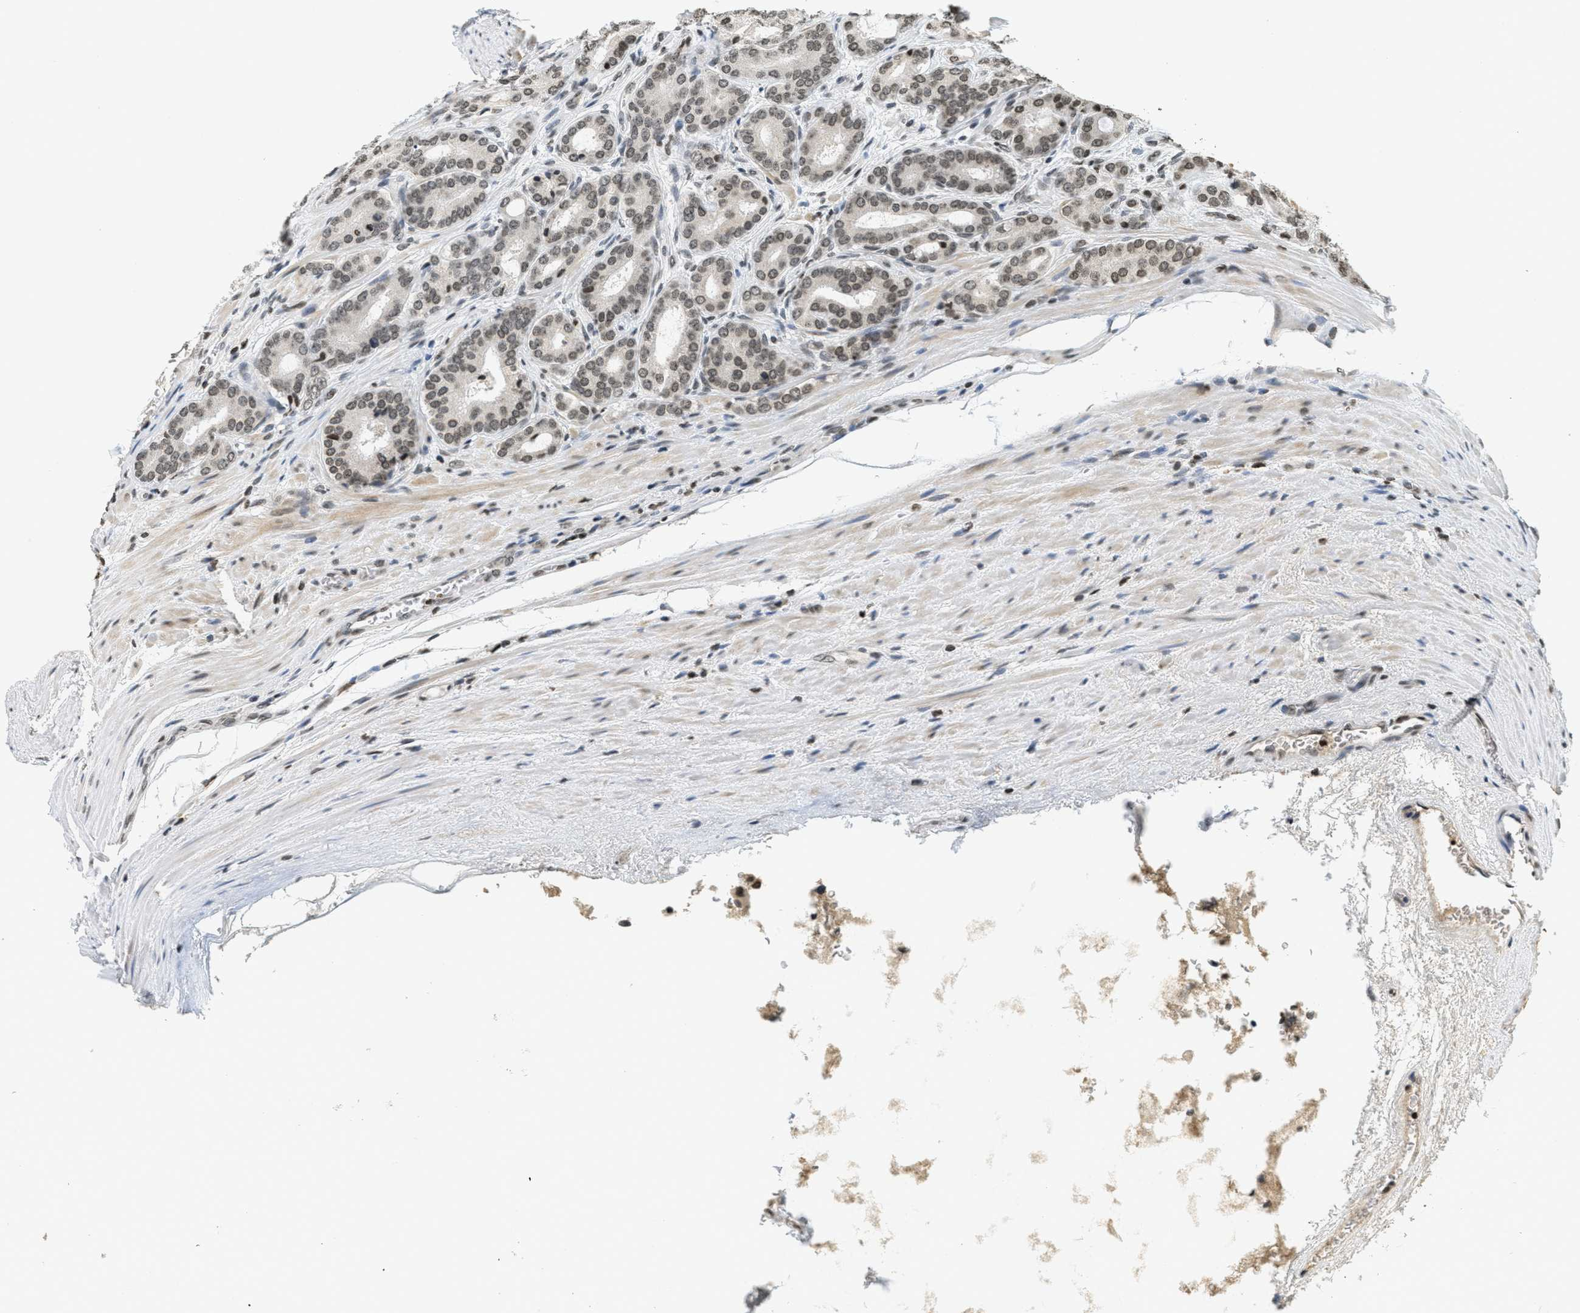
{"staining": {"intensity": "moderate", "quantity": ">75%", "location": "nuclear"}, "tissue": "prostate cancer", "cell_type": "Tumor cells", "image_type": "cancer", "snomed": [{"axis": "morphology", "description": "Adenocarcinoma, High grade"}, {"axis": "topography", "description": "Prostate"}], "caption": "Brown immunohistochemical staining in human prostate cancer demonstrates moderate nuclear positivity in about >75% of tumor cells. (Brightfield microscopy of DAB IHC at high magnification).", "gene": "LDB2", "patient": {"sex": "male", "age": 60}}